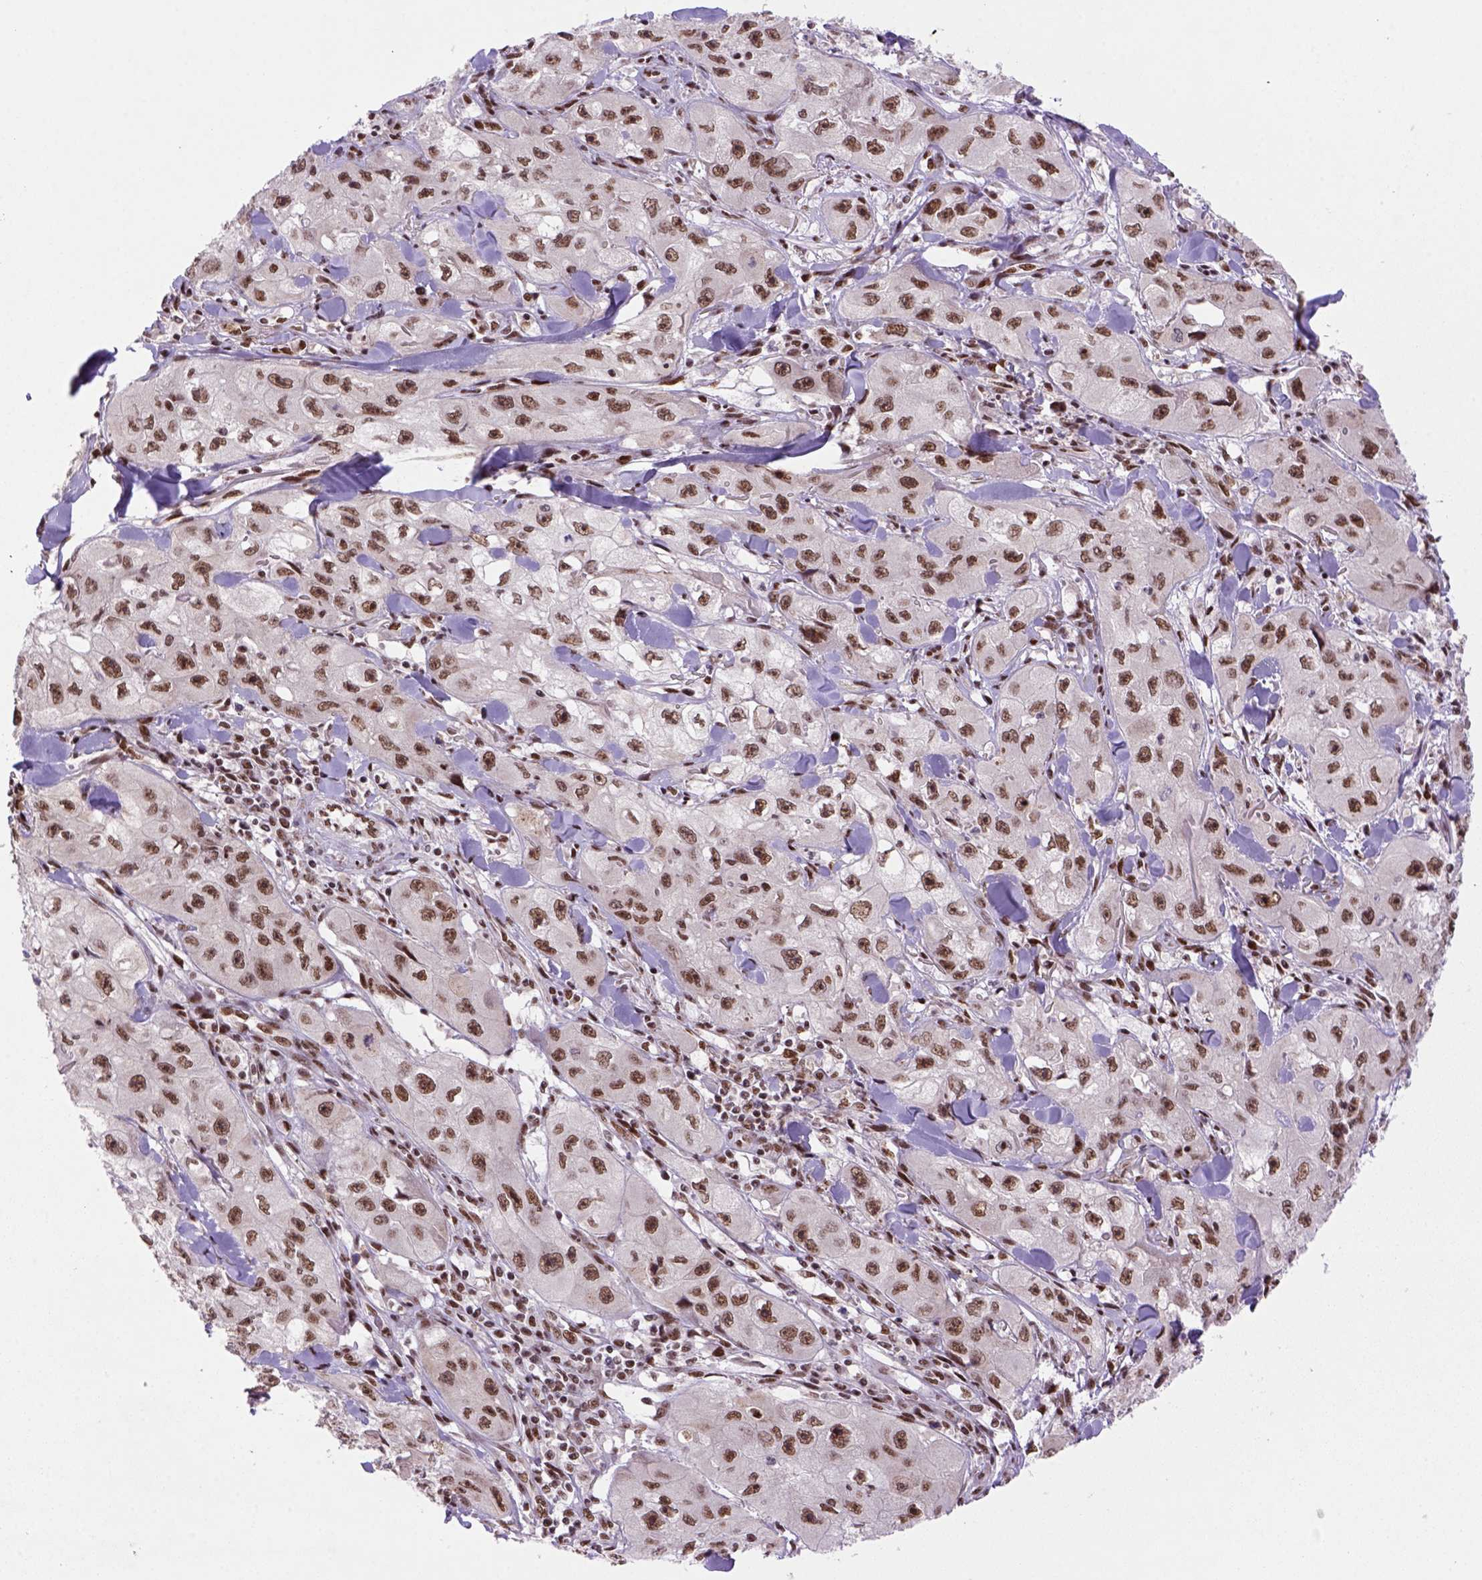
{"staining": {"intensity": "moderate", "quantity": ">75%", "location": "nuclear"}, "tissue": "skin cancer", "cell_type": "Tumor cells", "image_type": "cancer", "snomed": [{"axis": "morphology", "description": "Squamous cell carcinoma, NOS"}, {"axis": "topography", "description": "Skin"}, {"axis": "topography", "description": "Subcutis"}], "caption": "Immunohistochemical staining of human squamous cell carcinoma (skin) shows medium levels of moderate nuclear staining in approximately >75% of tumor cells. (IHC, brightfield microscopy, high magnification).", "gene": "NSMCE2", "patient": {"sex": "male", "age": 73}}